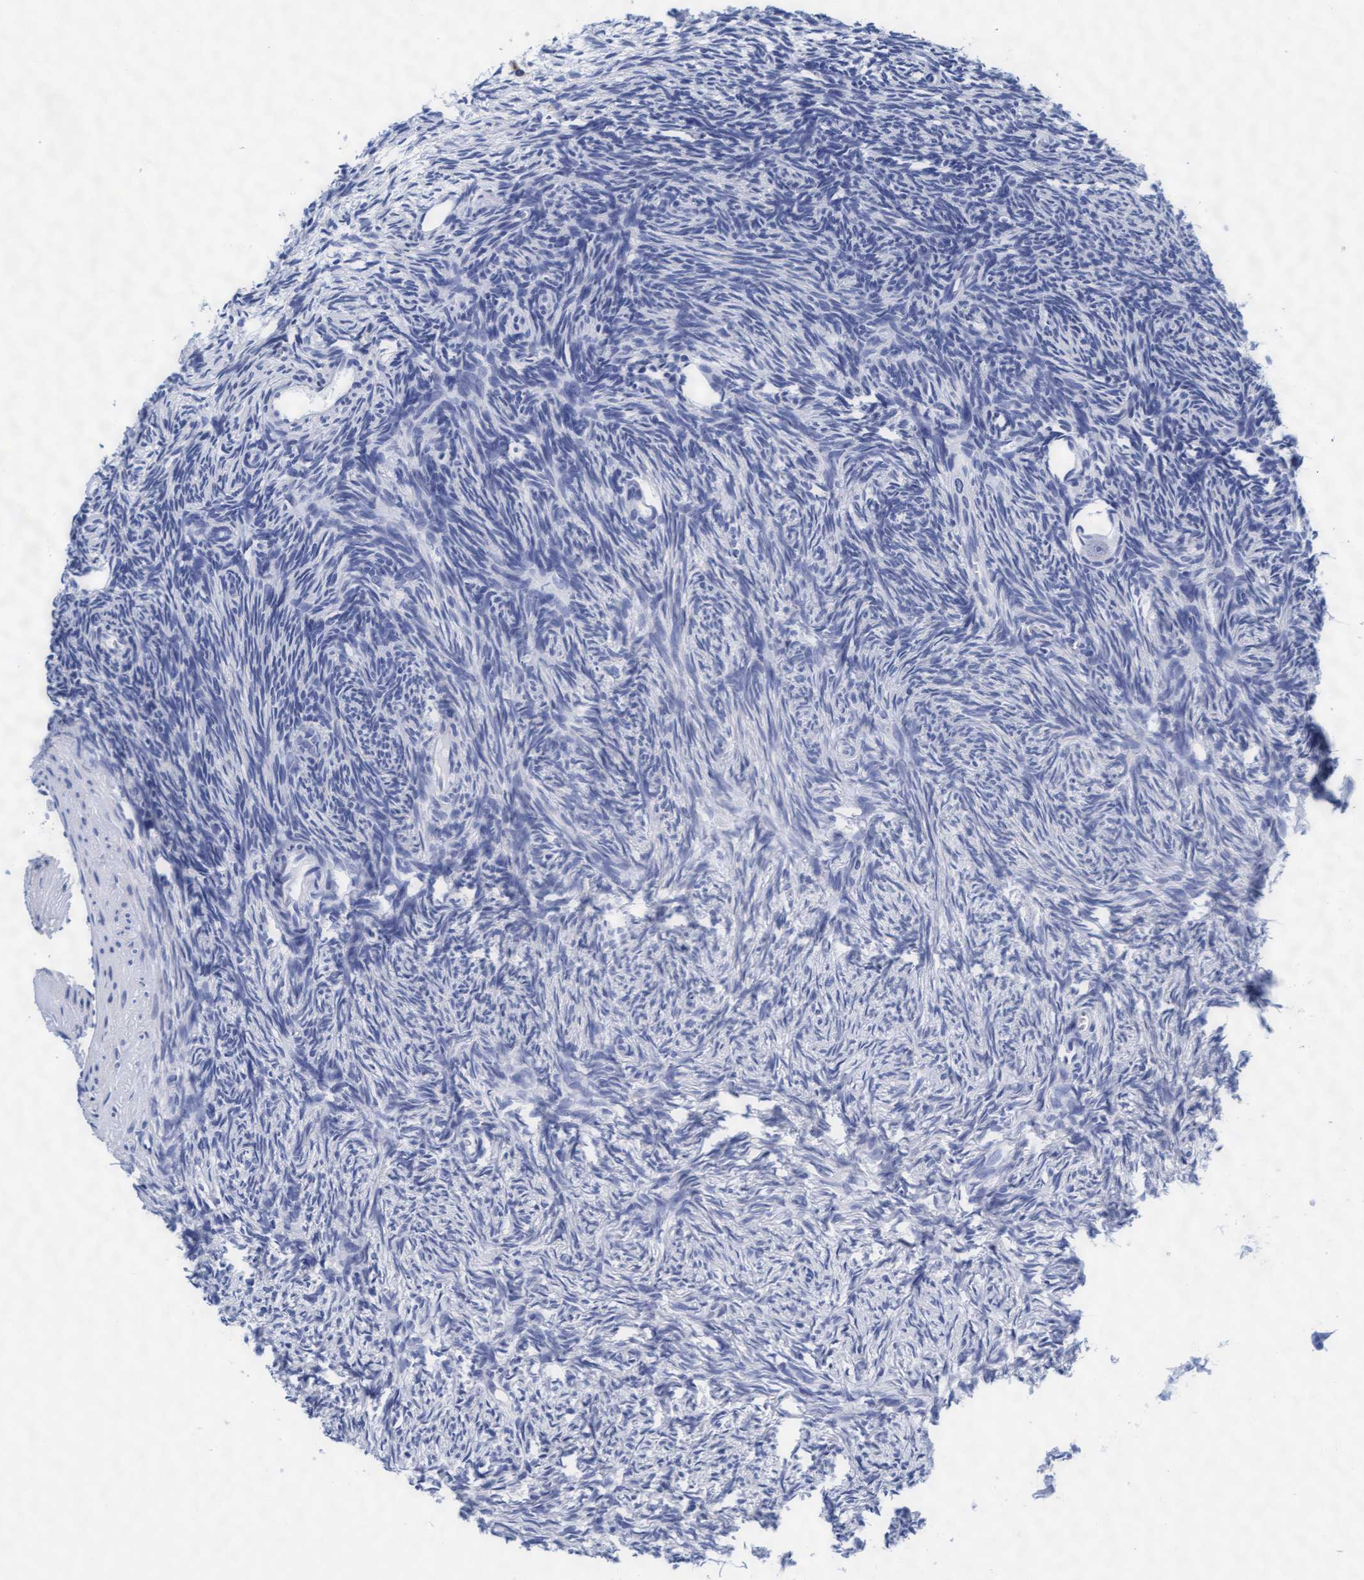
{"staining": {"intensity": "negative", "quantity": "none", "location": "none"}, "tissue": "ovary", "cell_type": "Follicle cells", "image_type": "normal", "snomed": [{"axis": "morphology", "description": "Normal tissue, NOS"}, {"axis": "topography", "description": "Ovary"}], "caption": "Follicle cells are negative for brown protein staining in benign ovary.", "gene": "ARSG", "patient": {"sex": "female", "age": 34}}